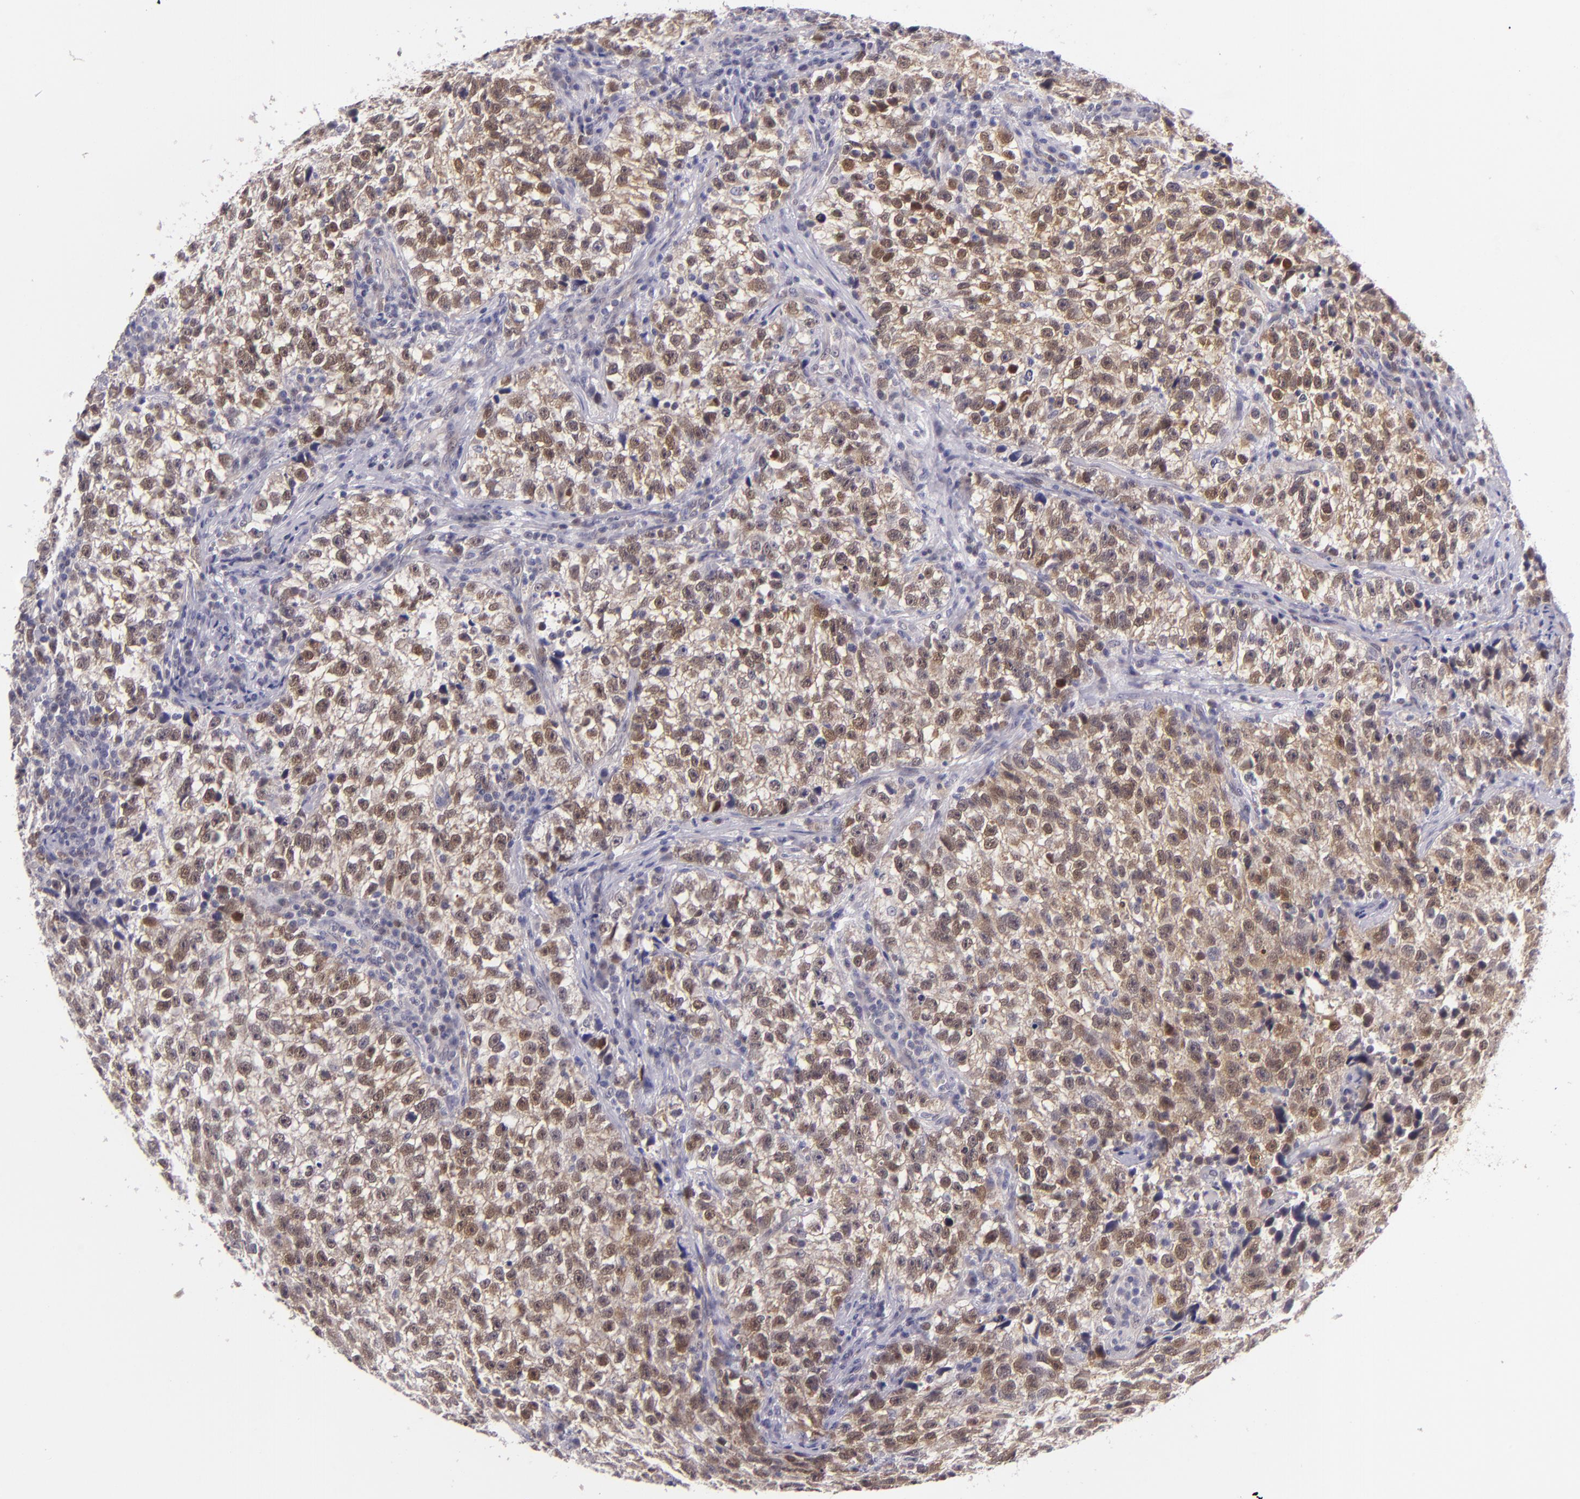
{"staining": {"intensity": "moderate", "quantity": "25%-75%", "location": "cytoplasmic/membranous,nuclear"}, "tissue": "testis cancer", "cell_type": "Tumor cells", "image_type": "cancer", "snomed": [{"axis": "morphology", "description": "Seminoma, NOS"}, {"axis": "topography", "description": "Testis"}], "caption": "Tumor cells display moderate cytoplasmic/membranous and nuclear positivity in approximately 25%-75% of cells in seminoma (testis). The staining was performed using DAB, with brown indicating positive protein expression. Nuclei are stained blue with hematoxylin.", "gene": "CSE1L", "patient": {"sex": "male", "age": 38}}